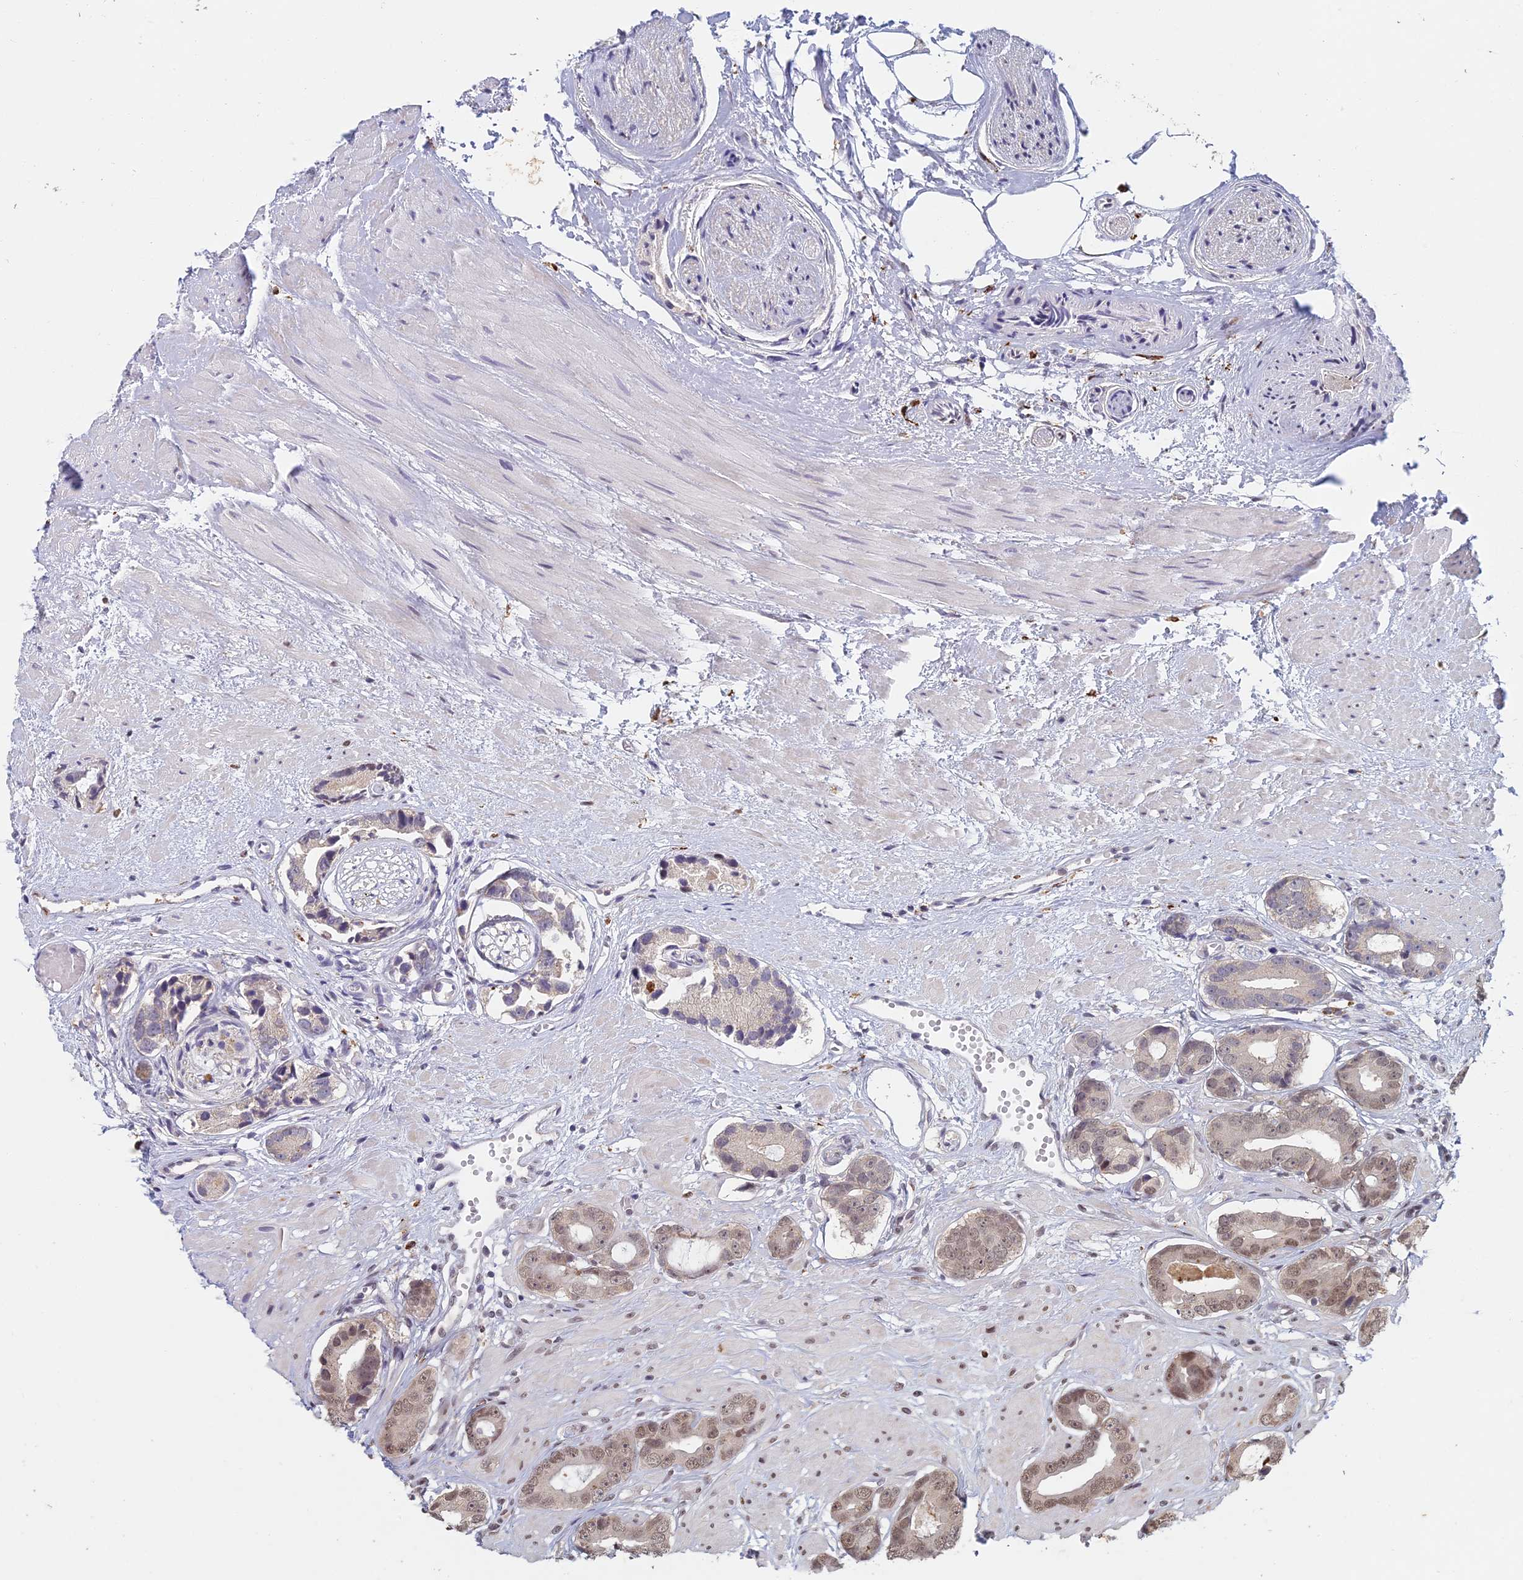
{"staining": {"intensity": "moderate", "quantity": ">75%", "location": "nuclear"}, "tissue": "prostate cancer", "cell_type": "Tumor cells", "image_type": "cancer", "snomed": [{"axis": "morphology", "description": "Adenocarcinoma, Low grade"}, {"axis": "topography", "description": "Prostate"}], "caption": "Brown immunohistochemical staining in prostate cancer demonstrates moderate nuclear positivity in about >75% of tumor cells.", "gene": "ABHD17A", "patient": {"sex": "male", "age": 64}}